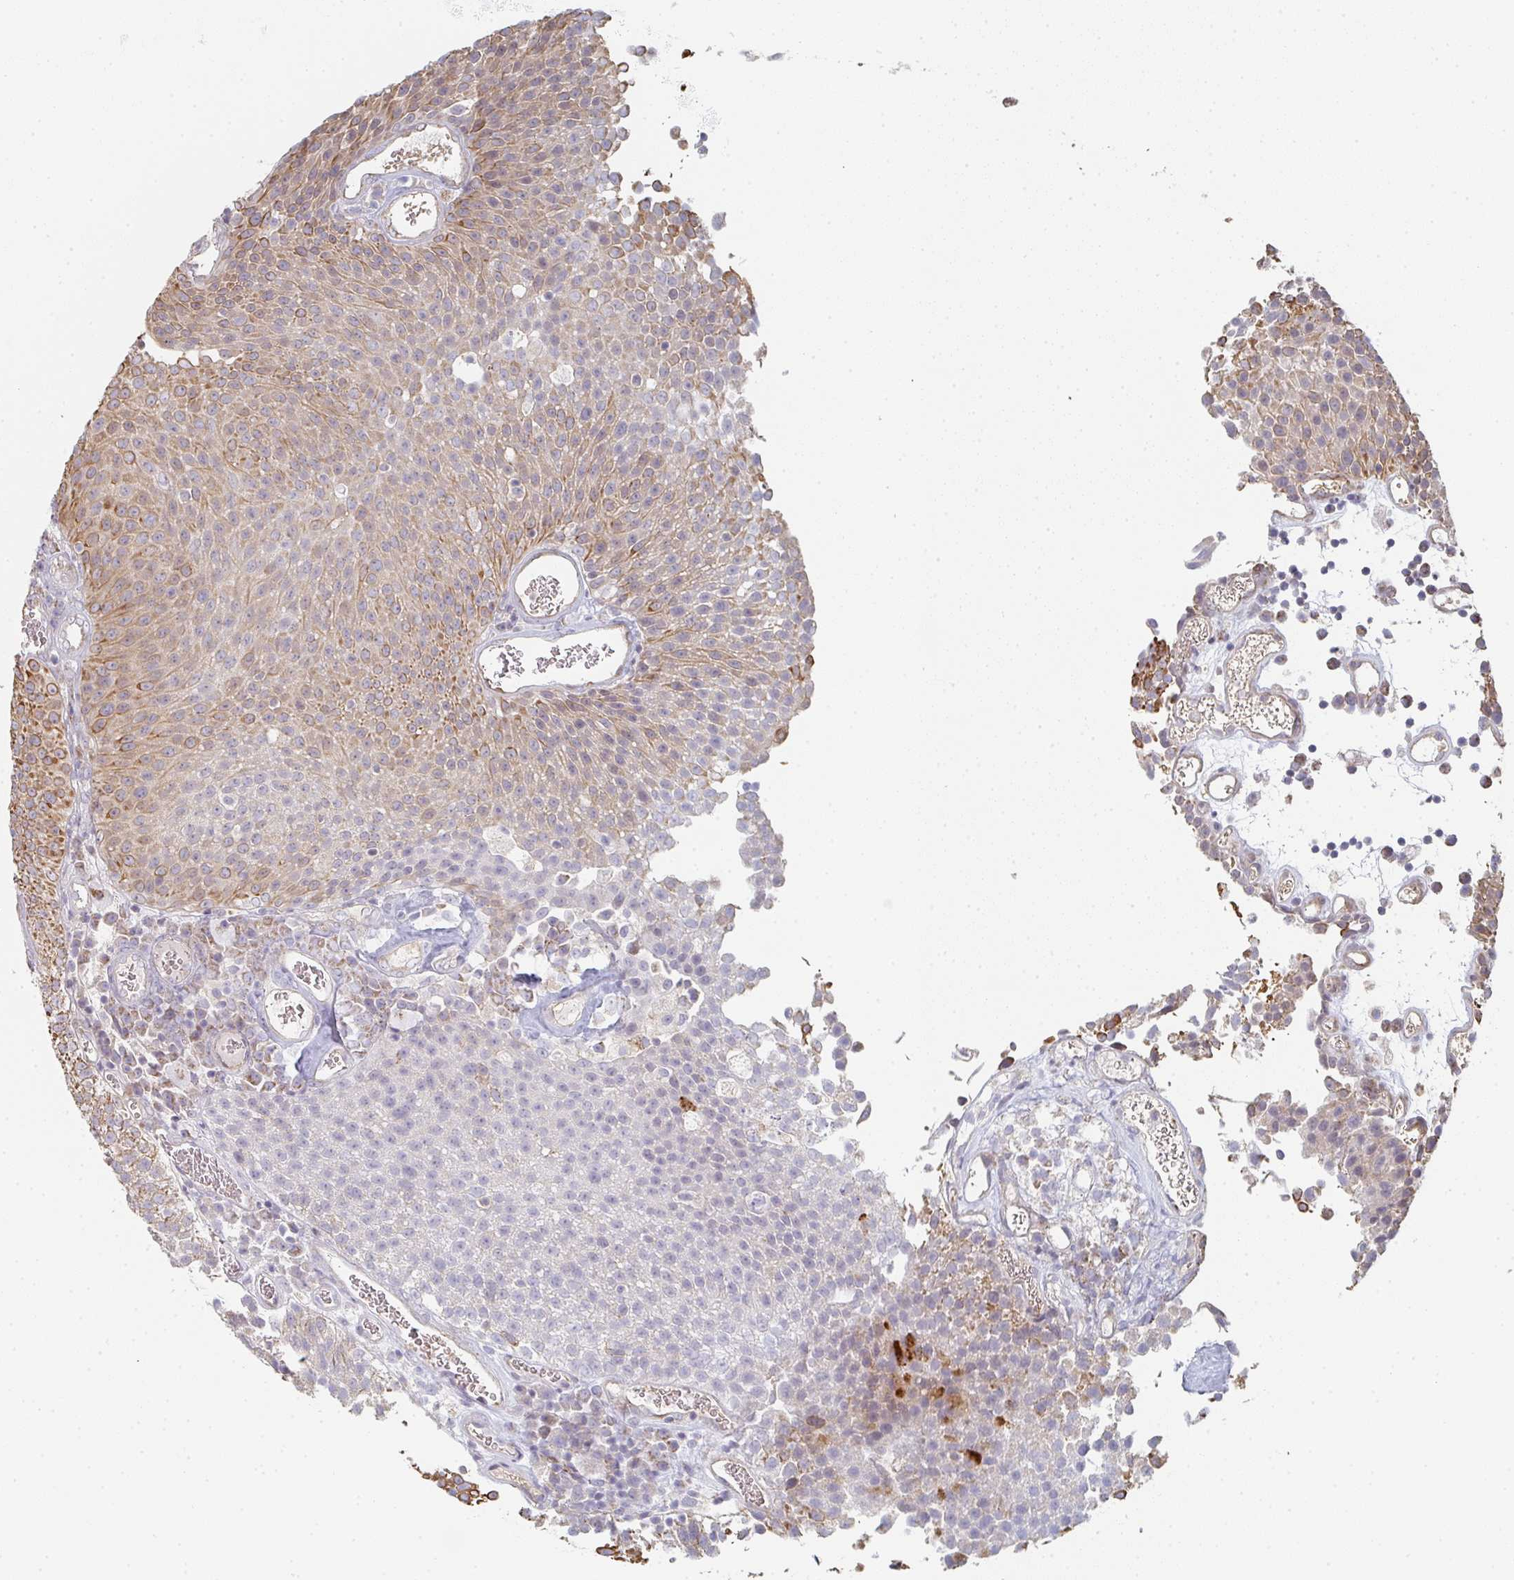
{"staining": {"intensity": "moderate", "quantity": "25%-75%", "location": "cytoplasmic/membranous"}, "tissue": "urothelial cancer", "cell_type": "Tumor cells", "image_type": "cancer", "snomed": [{"axis": "morphology", "description": "Urothelial carcinoma, Low grade"}, {"axis": "topography", "description": "Urinary bladder"}], "caption": "There is medium levels of moderate cytoplasmic/membranous expression in tumor cells of urothelial carcinoma (low-grade), as demonstrated by immunohistochemical staining (brown color).", "gene": "ZNF526", "patient": {"sex": "female", "age": 79}}